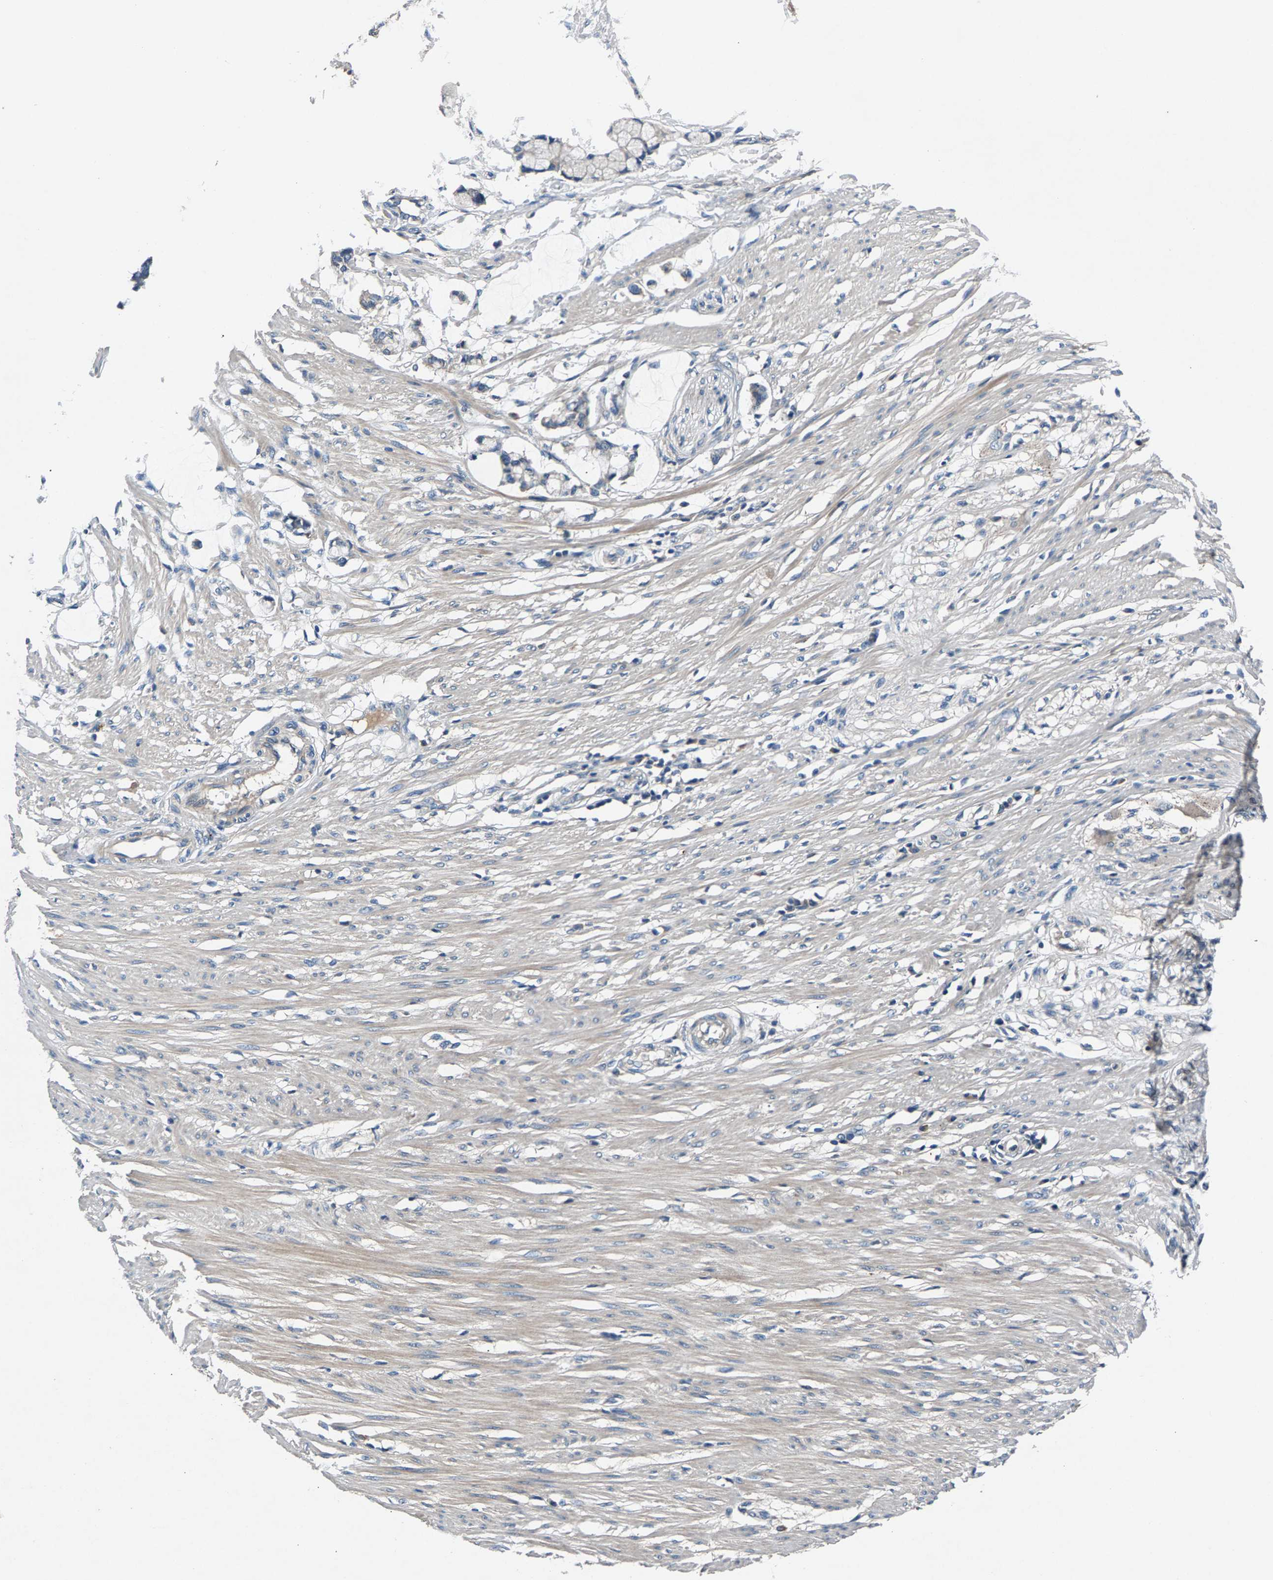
{"staining": {"intensity": "moderate", "quantity": "25%-75%", "location": "cytoplasmic/membranous"}, "tissue": "smooth muscle", "cell_type": "Smooth muscle cells", "image_type": "normal", "snomed": [{"axis": "morphology", "description": "Normal tissue, NOS"}, {"axis": "morphology", "description": "Adenocarcinoma, NOS"}, {"axis": "topography", "description": "Smooth muscle"}, {"axis": "topography", "description": "Colon"}], "caption": "Unremarkable smooth muscle demonstrates moderate cytoplasmic/membranous positivity in about 25%-75% of smooth muscle cells, visualized by immunohistochemistry. (DAB IHC with brightfield microscopy, high magnification).", "gene": "PRXL2C", "patient": {"sex": "male", "age": 14}}